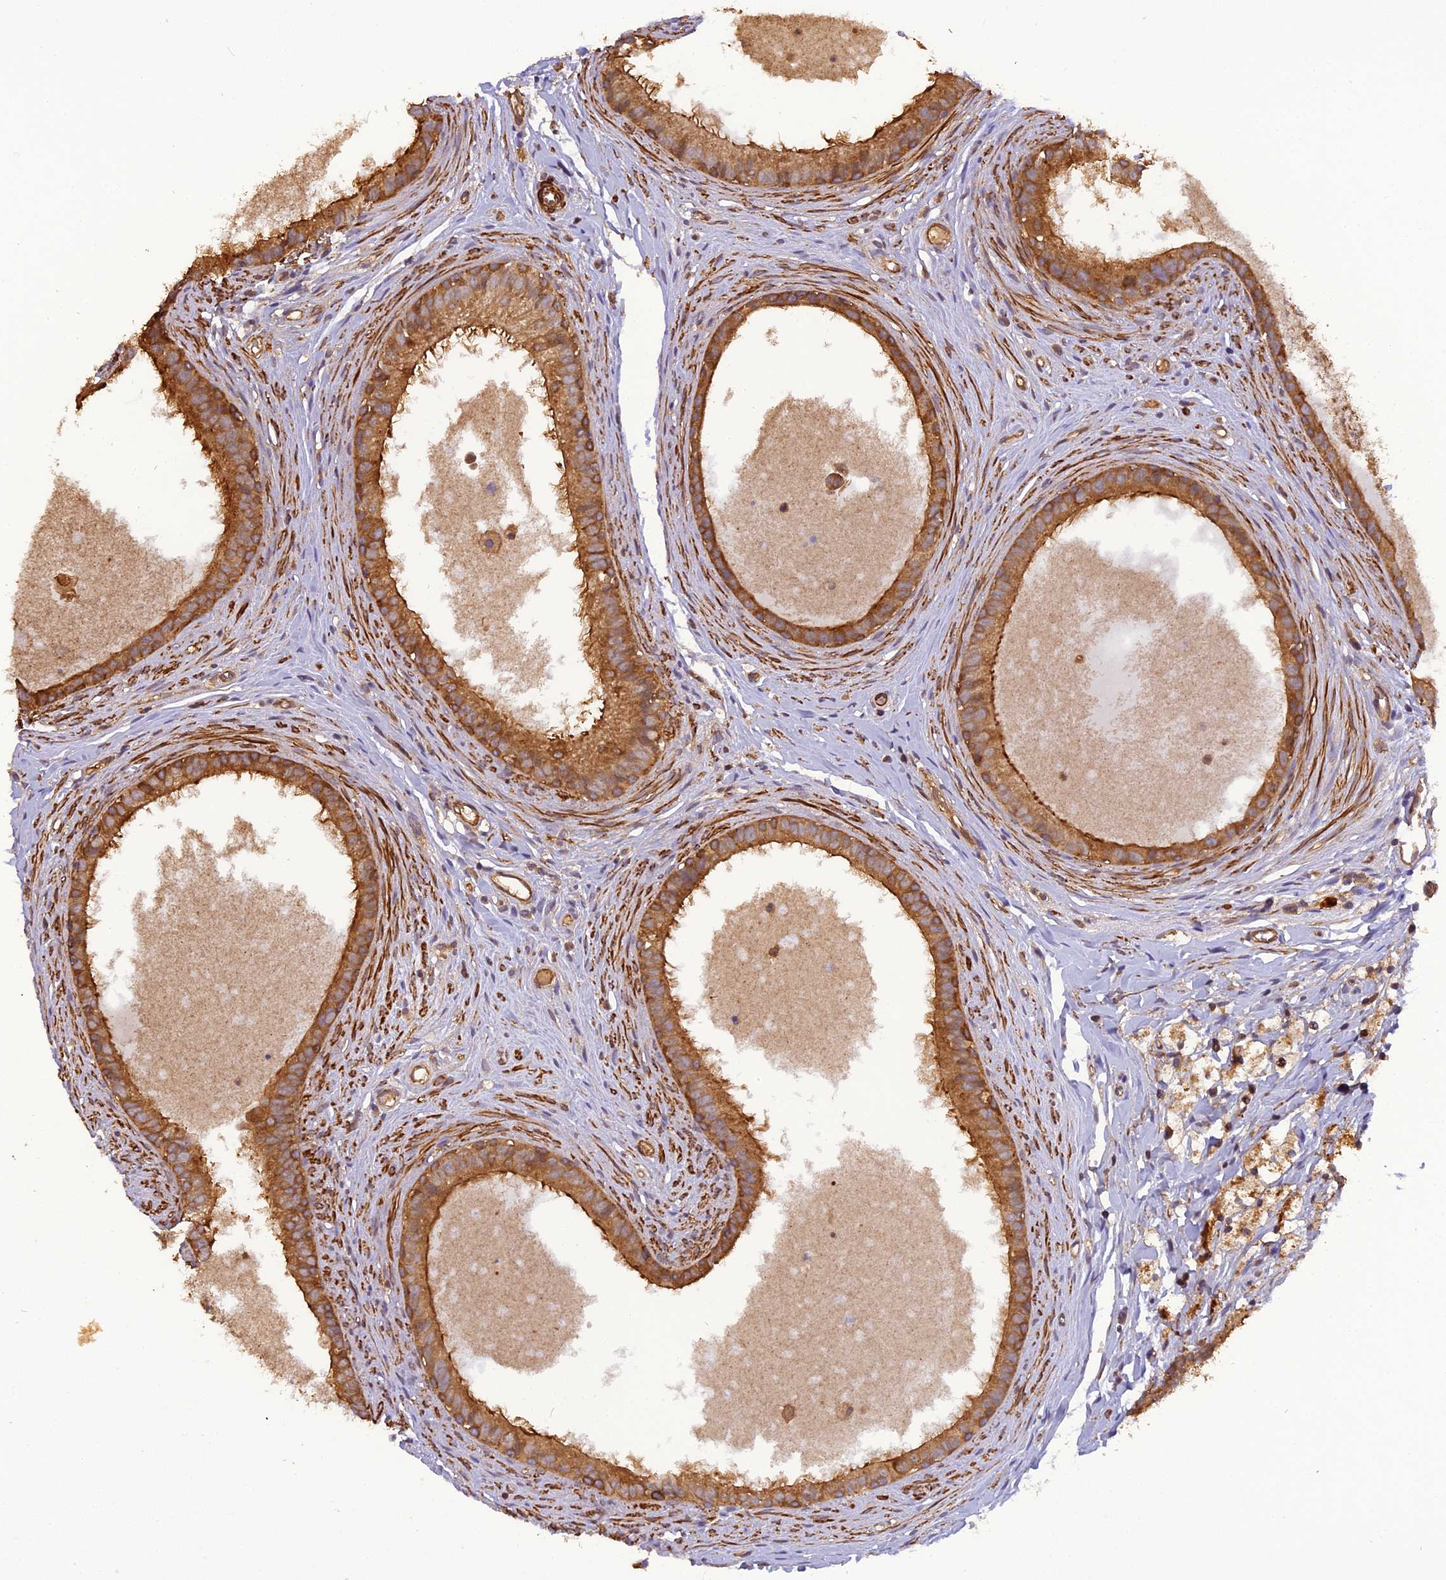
{"staining": {"intensity": "moderate", "quantity": "25%-75%", "location": "cytoplasmic/membranous"}, "tissue": "epididymis", "cell_type": "Glandular cells", "image_type": "normal", "snomed": [{"axis": "morphology", "description": "Normal tissue, NOS"}, {"axis": "topography", "description": "Epididymis"}], "caption": "Protein staining of normal epididymis displays moderate cytoplasmic/membranous expression in approximately 25%-75% of glandular cells.", "gene": "STOML1", "patient": {"sex": "male", "age": 80}}